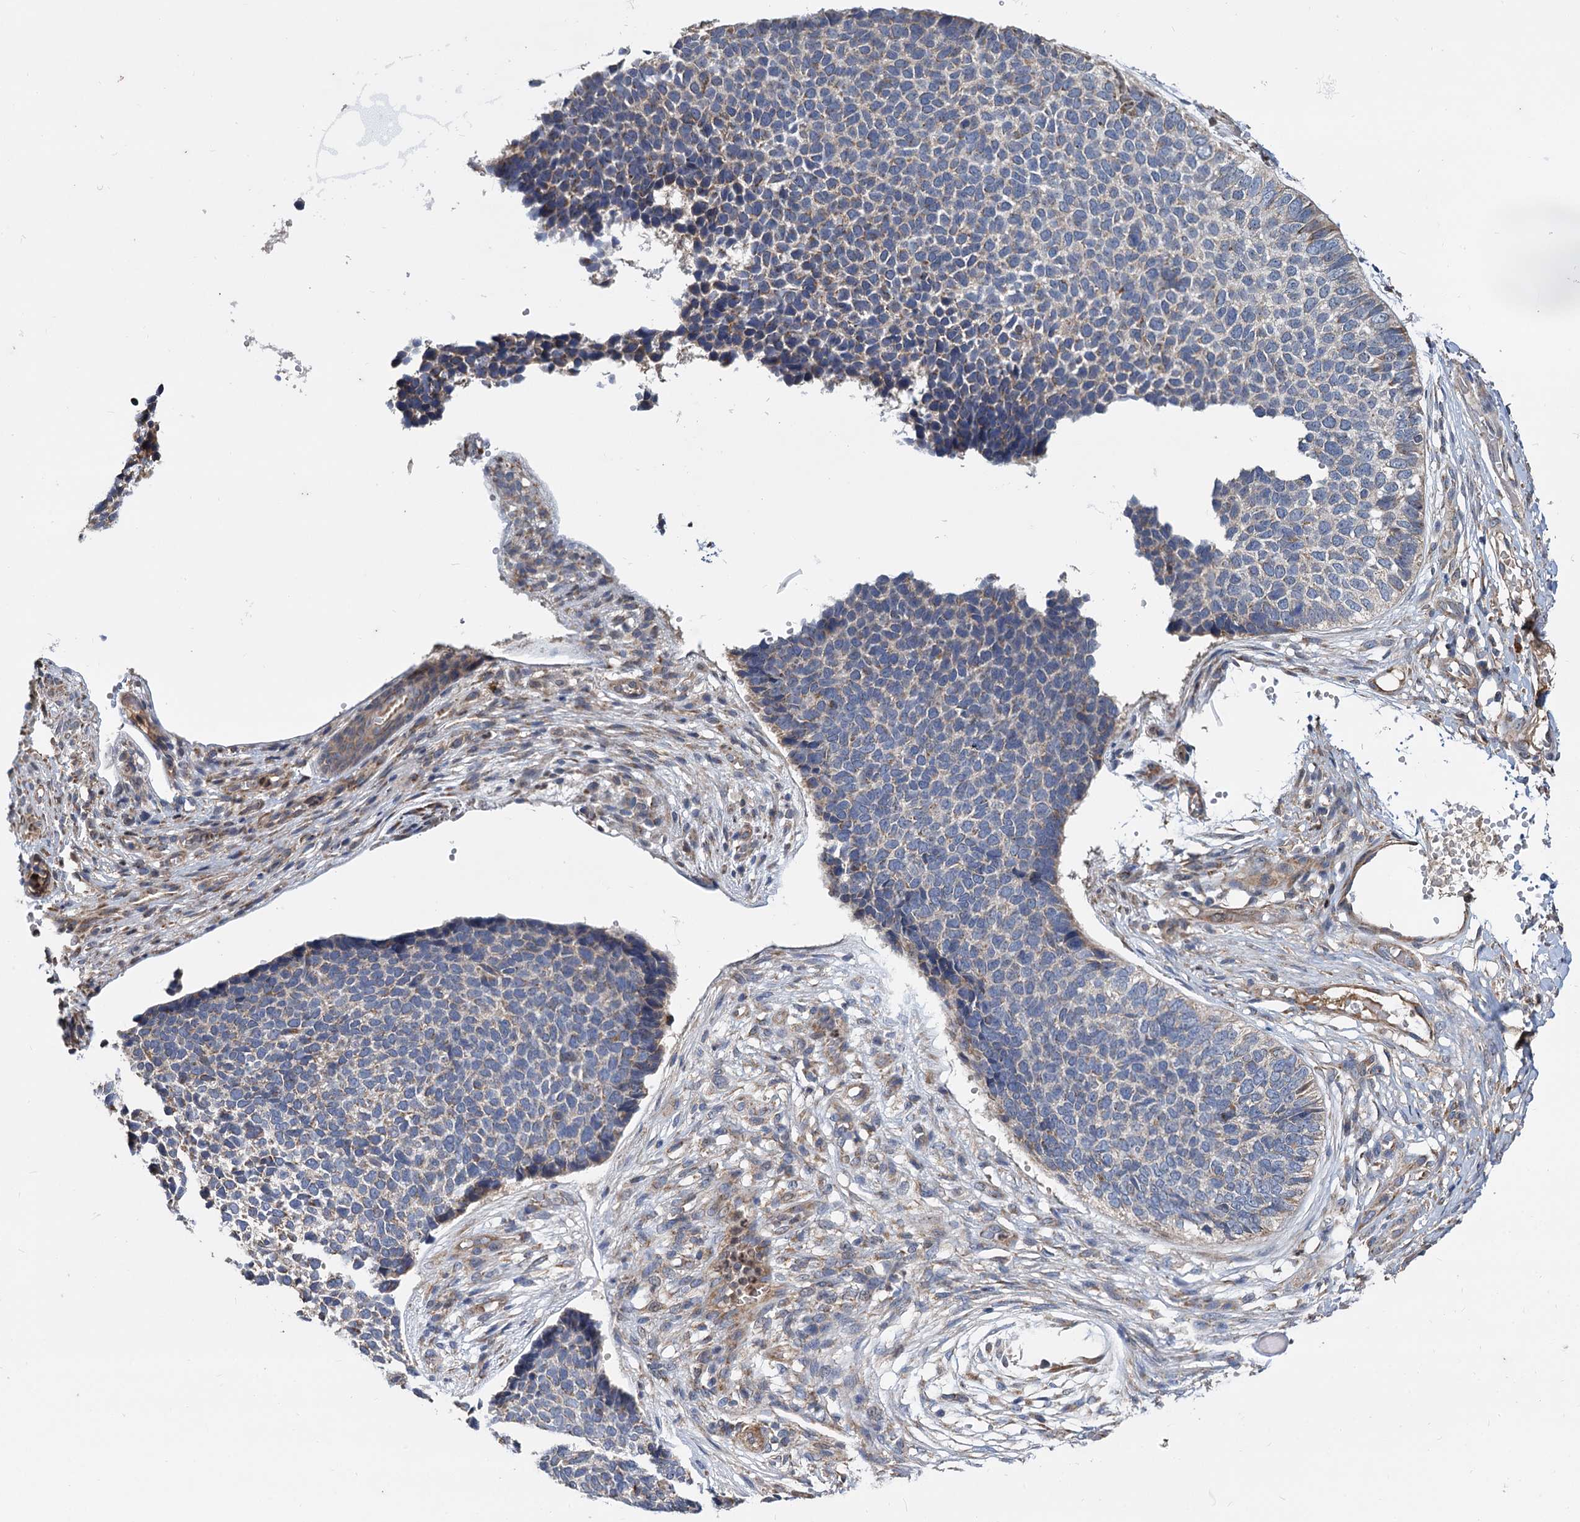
{"staining": {"intensity": "negative", "quantity": "none", "location": "none"}, "tissue": "skin cancer", "cell_type": "Tumor cells", "image_type": "cancer", "snomed": [{"axis": "morphology", "description": "Basal cell carcinoma"}, {"axis": "topography", "description": "Skin"}], "caption": "IHC of human skin basal cell carcinoma reveals no positivity in tumor cells.", "gene": "ALKBH7", "patient": {"sex": "female", "age": 84}}